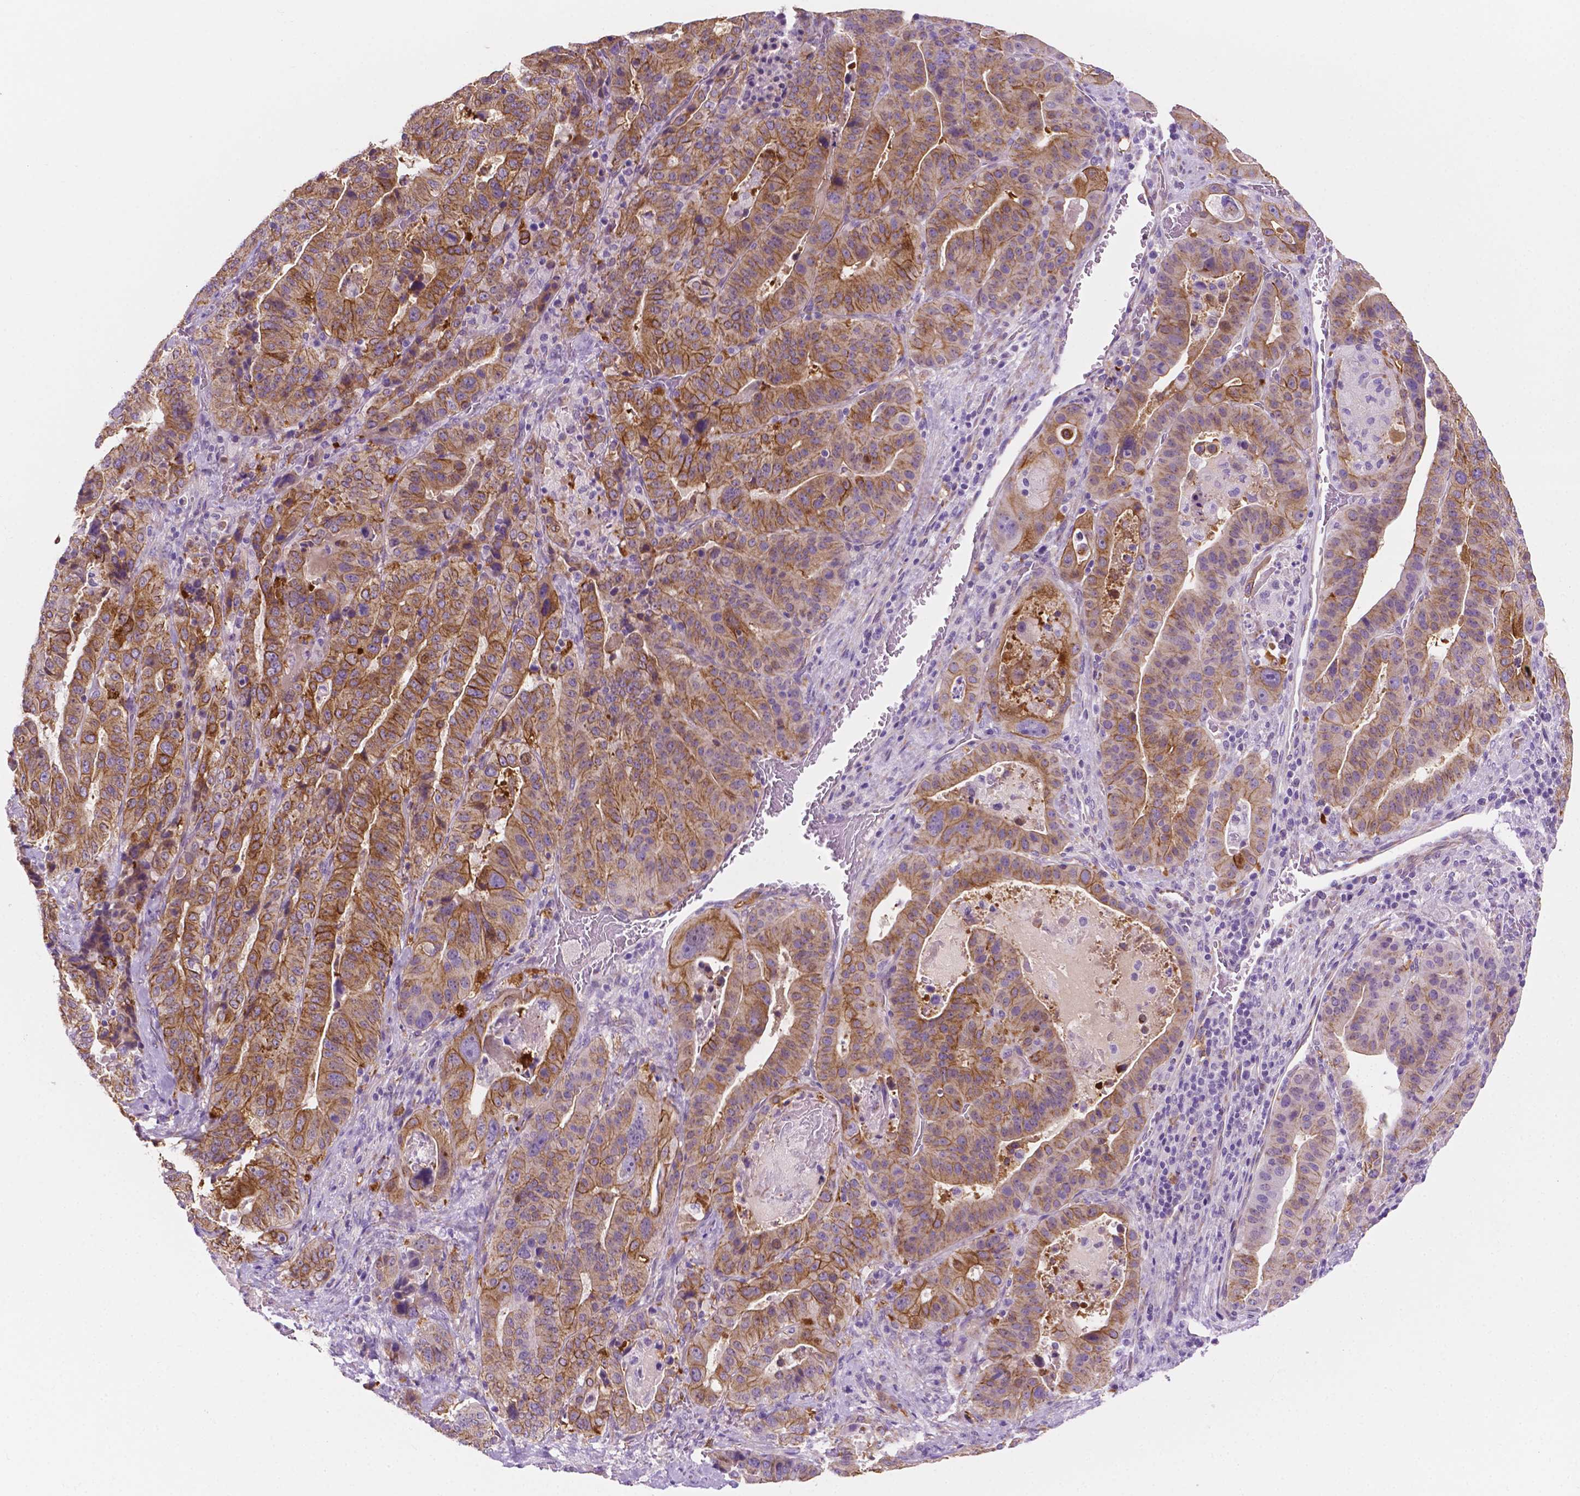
{"staining": {"intensity": "moderate", "quantity": ">75%", "location": "cytoplasmic/membranous"}, "tissue": "stomach cancer", "cell_type": "Tumor cells", "image_type": "cancer", "snomed": [{"axis": "morphology", "description": "Adenocarcinoma, NOS"}, {"axis": "topography", "description": "Stomach"}], "caption": "Immunohistochemistry photomicrograph of neoplastic tissue: human stomach cancer stained using immunohistochemistry (IHC) shows medium levels of moderate protein expression localized specifically in the cytoplasmic/membranous of tumor cells, appearing as a cytoplasmic/membranous brown color.", "gene": "EPPK1", "patient": {"sex": "male", "age": 48}}